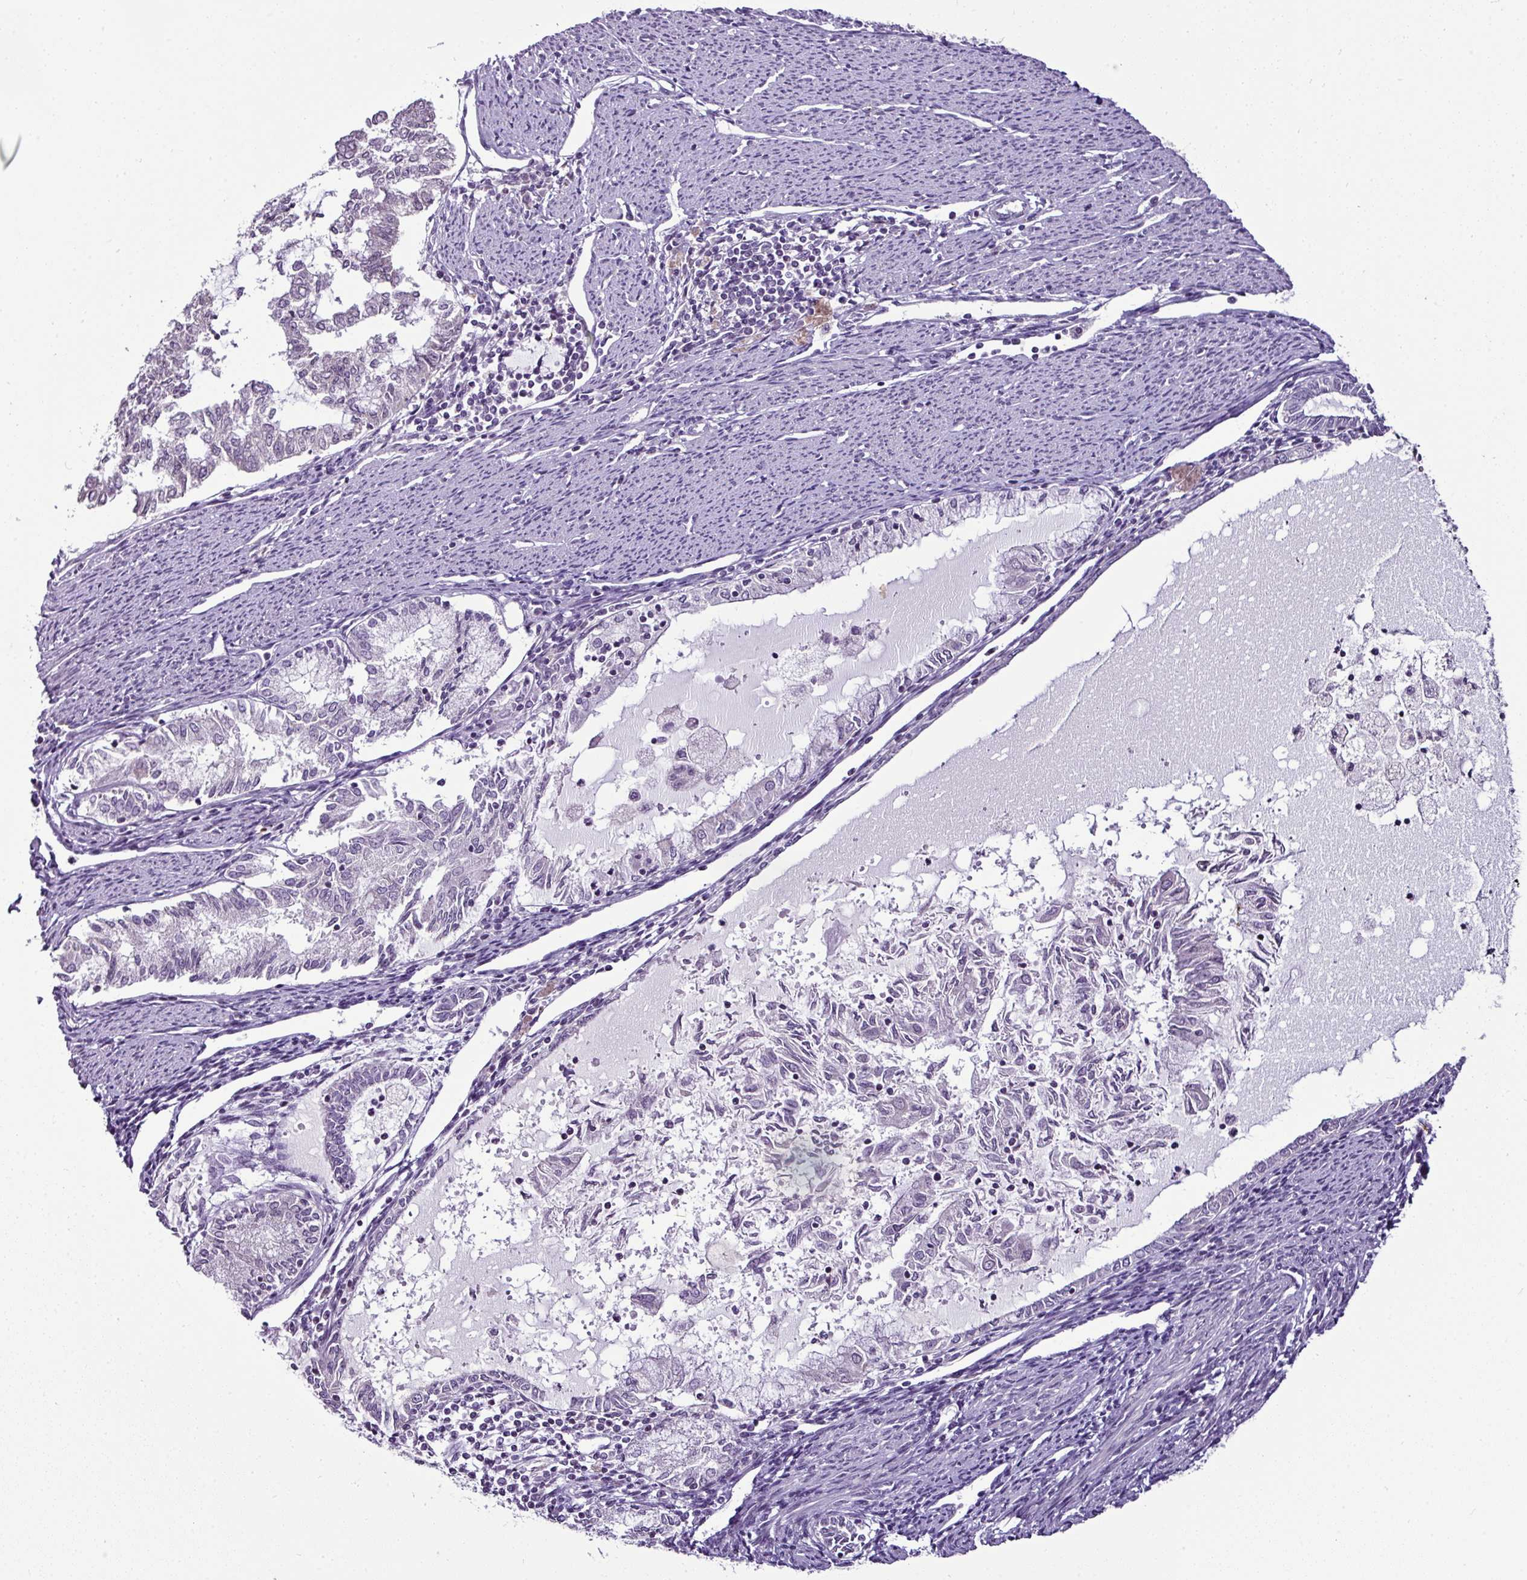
{"staining": {"intensity": "negative", "quantity": "none", "location": "none"}, "tissue": "endometrial cancer", "cell_type": "Tumor cells", "image_type": "cancer", "snomed": [{"axis": "morphology", "description": "Adenocarcinoma, NOS"}, {"axis": "topography", "description": "Endometrium"}], "caption": "Immunohistochemistry micrograph of neoplastic tissue: endometrial cancer (adenocarcinoma) stained with DAB reveals no significant protein expression in tumor cells.", "gene": "TEX30", "patient": {"sex": "female", "age": 79}}